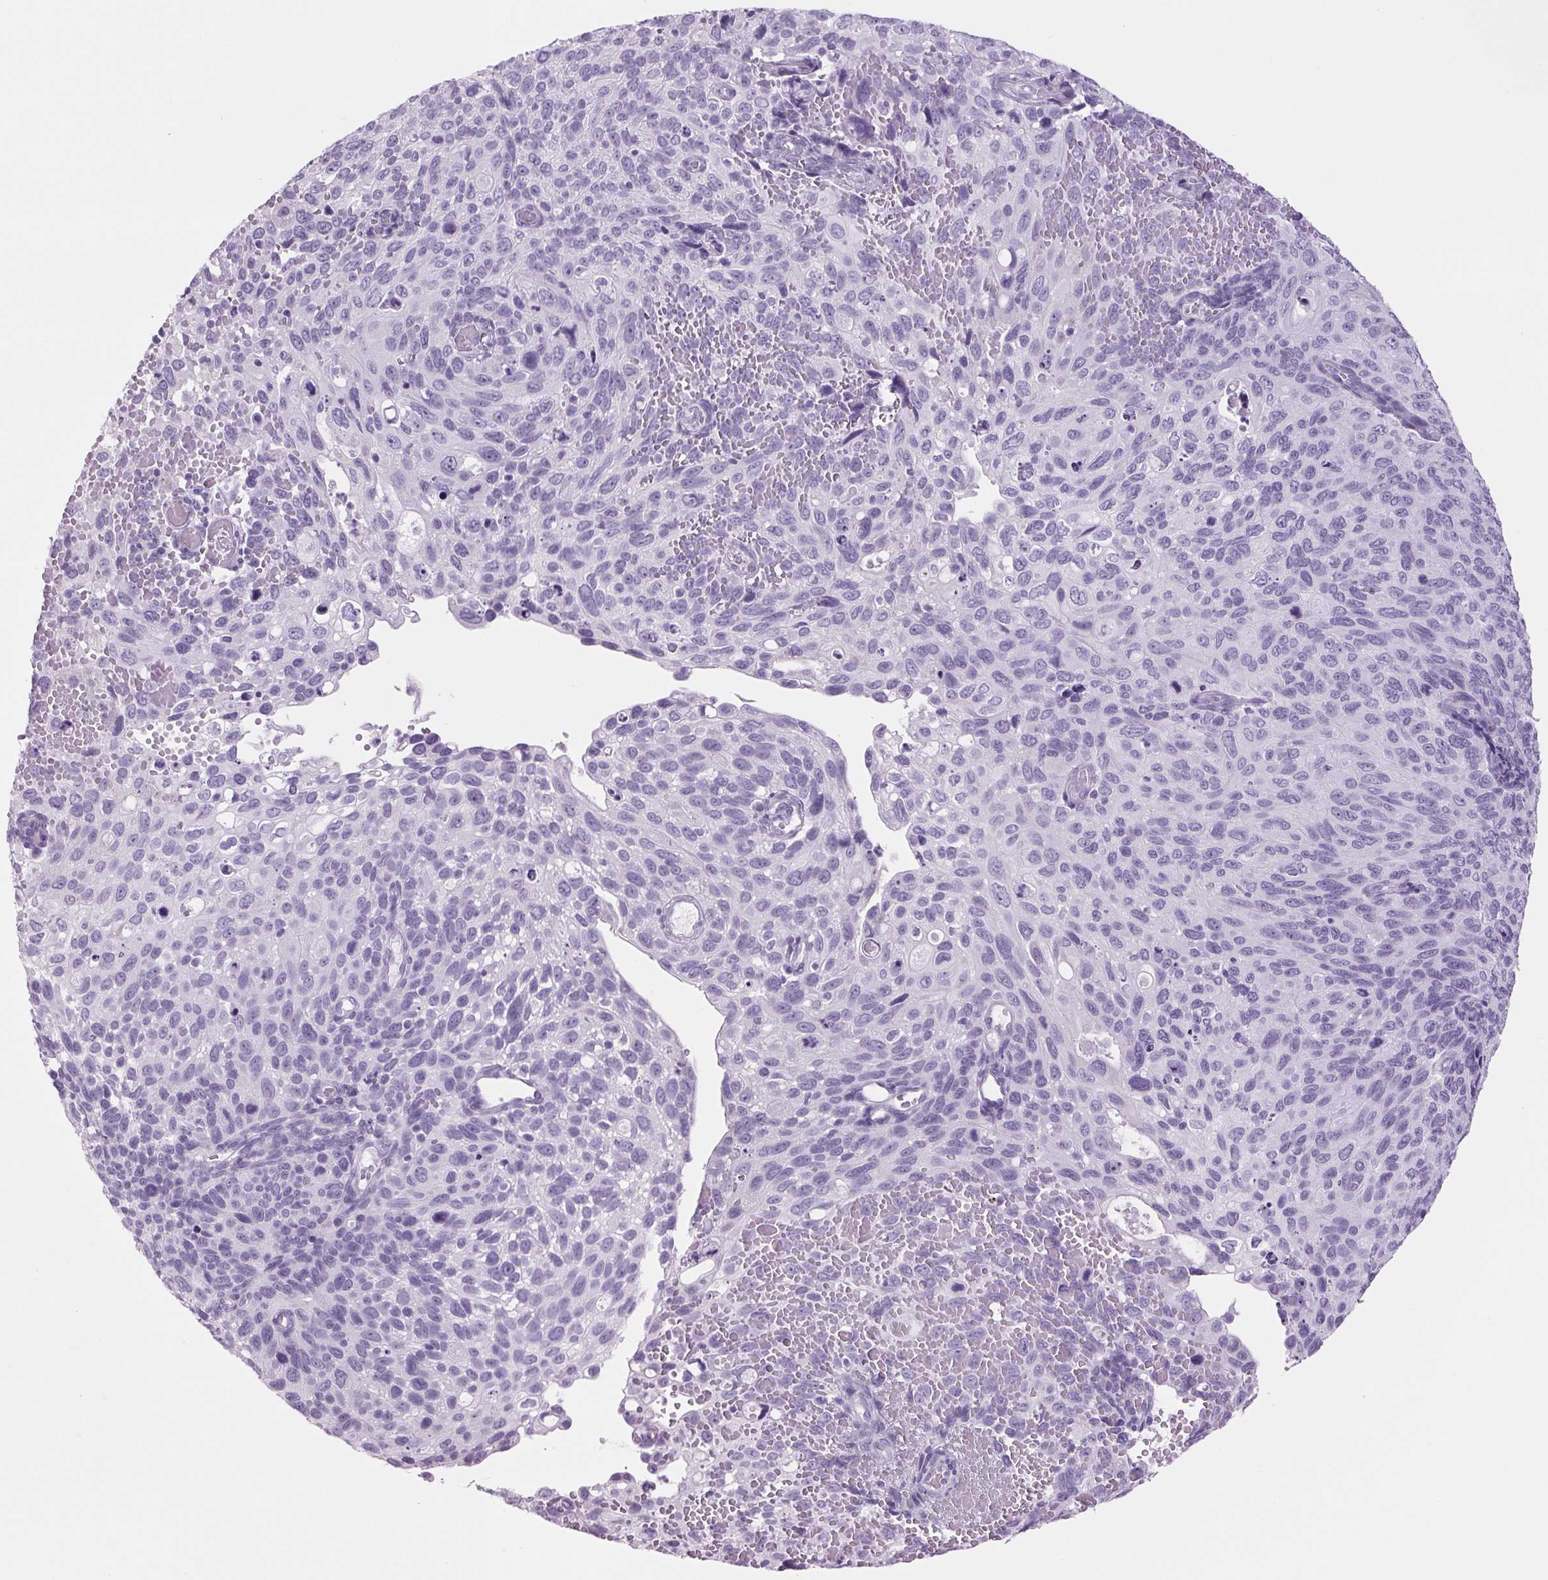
{"staining": {"intensity": "negative", "quantity": "none", "location": "none"}, "tissue": "cervical cancer", "cell_type": "Tumor cells", "image_type": "cancer", "snomed": [{"axis": "morphology", "description": "Squamous cell carcinoma, NOS"}, {"axis": "topography", "description": "Cervix"}], "caption": "IHC of human cervical cancer demonstrates no staining in tumor cells. (Brightfield microscopy of DAB IHC at high magnification).", "gene": "PPP1R1A", "patient": {"sex": "female", "age": 70}}